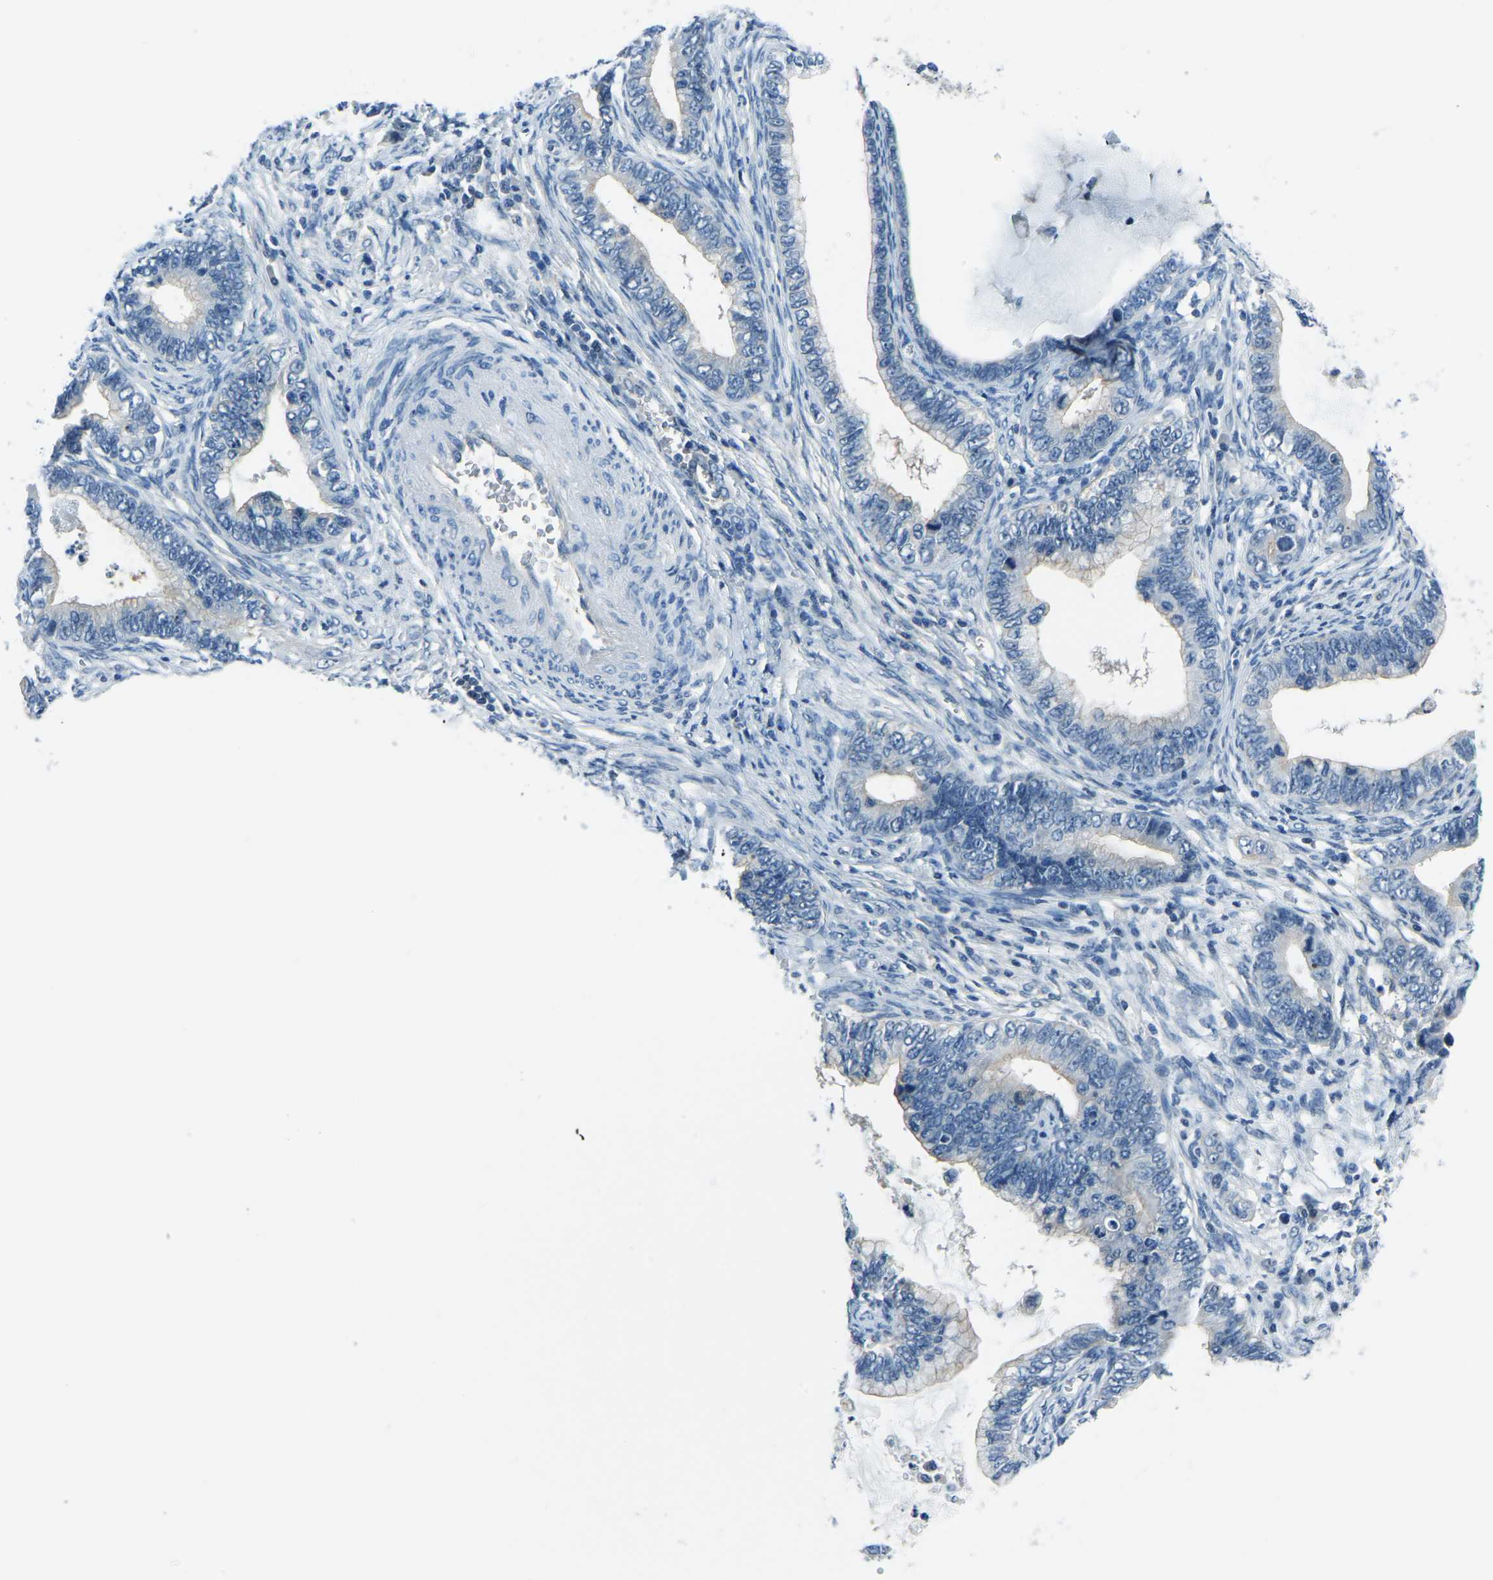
{"staining": {"intensity": "negative", "quantity": "none", "location": "none"}, "tissue": "cervical cancer", "cell_type": "Tumor cells", "image_type": "cancer", "snomed": [{"axis": "morphology", "description": "Adenocarcinoma, NOS"}, {"axis": "topography", "description": "Cervix"}], "caption": "The photomicrograph demonstrates no staining of tumor cells in cervical cancer. (DAB immunohistochemistry visualized using brightfield microscopy, high magnification).", "gene": "RRP1", "patient": {"sex": "female", "age": 44}}